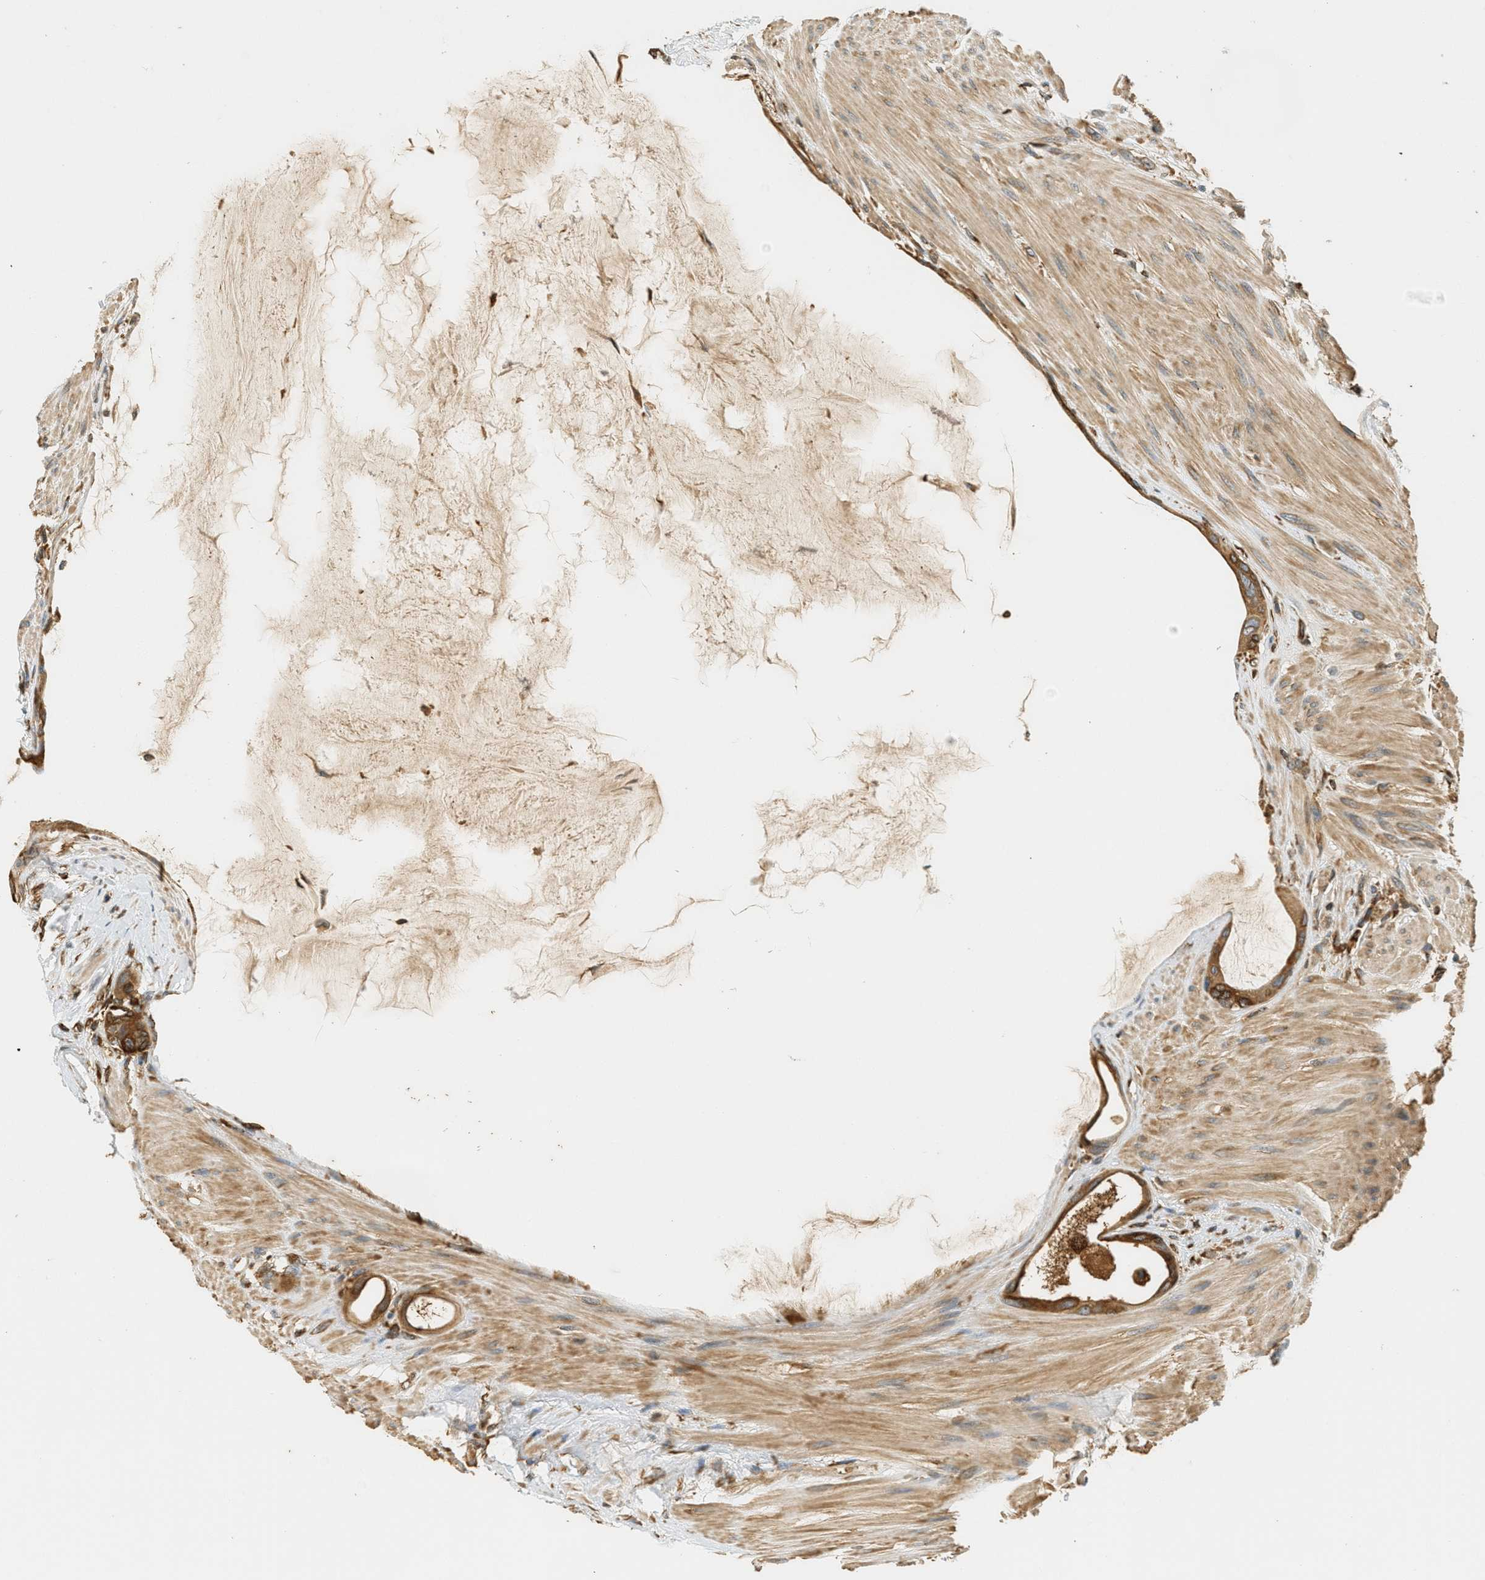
{"staining": {"intensity": "moderate", "quantity": ">75%", "location": "cytoplasmic/membranous"}, "tissue": "colorectal cancer", "cell_type": "Tumor cells", "image_type": "cancer", "snomed": [{"axis": "morphology", "description": "Adenocarcinoma, NOS"}, {"axis": "topography", "description": "Rectum"}], "caption": "This image demonstrates adenocarcinoma (colorectal) stained with IHC to label a protein in brown. The cytoplasmic/membranous of tumor cells show moderate positivity for the protein. Nuclei are counter-stained blue.", "gene": "PDK1", "patient": {"sex": "male", "age": 51}}